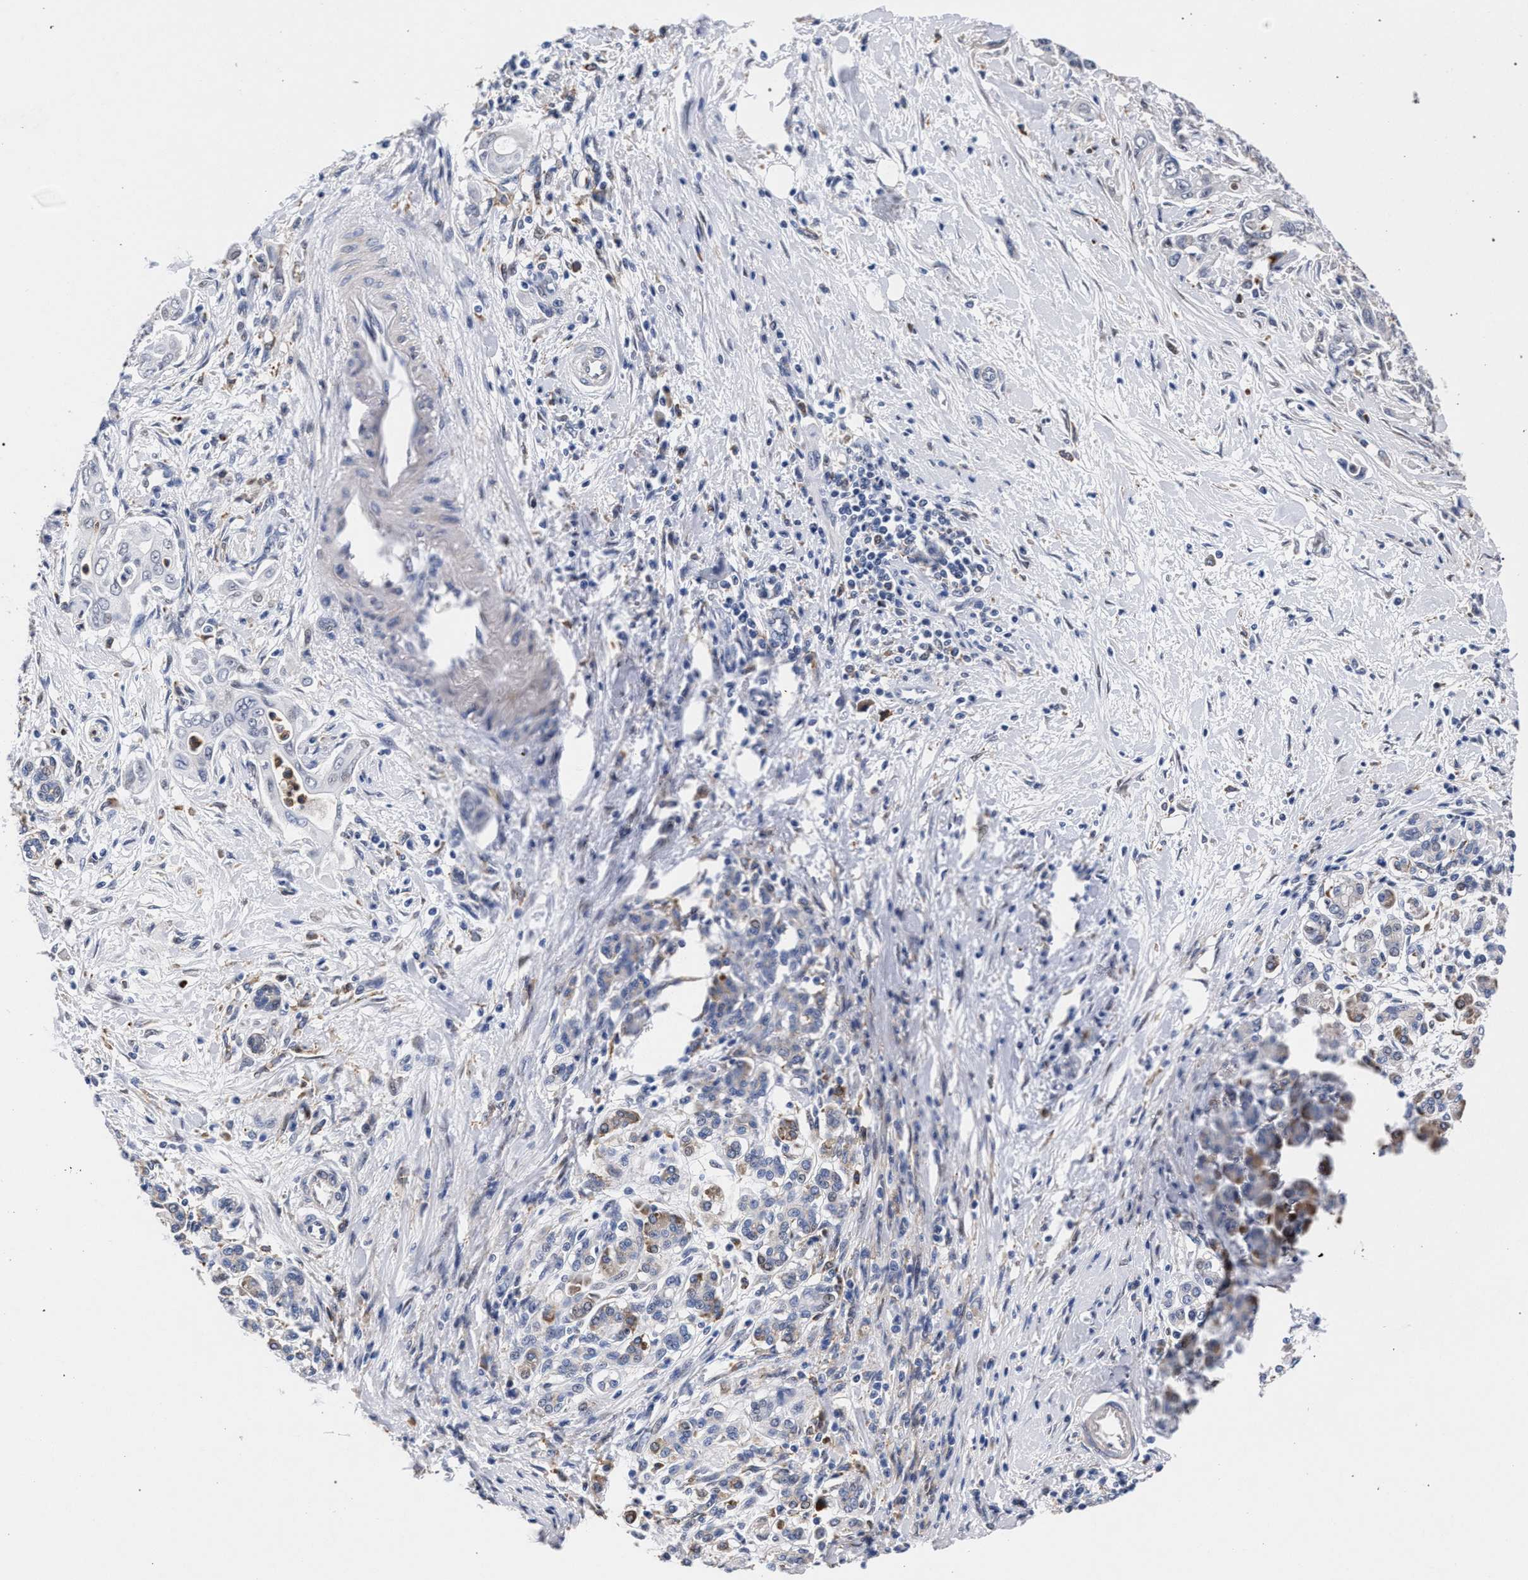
{"staining": {"intensity": "weak", "quantity": "<25%", "location": "nuclear"}, "tissue": "pancreatic cancer", "cell_type": "Tumor cells", "image_type": "cancer", "snomed": [{"axis": "morphology", "description": "Adenocarcinoma, NOS"}, {"axis": "topography", "description": "Pancreas"}], "caption": "A micrograph of pancreatic cancer (adenocarcinoma) stained for a protein reveals no brown staining in tumor cells.", "gene": "ZNF462", "patient": {"sex": "male", "age": 58}}